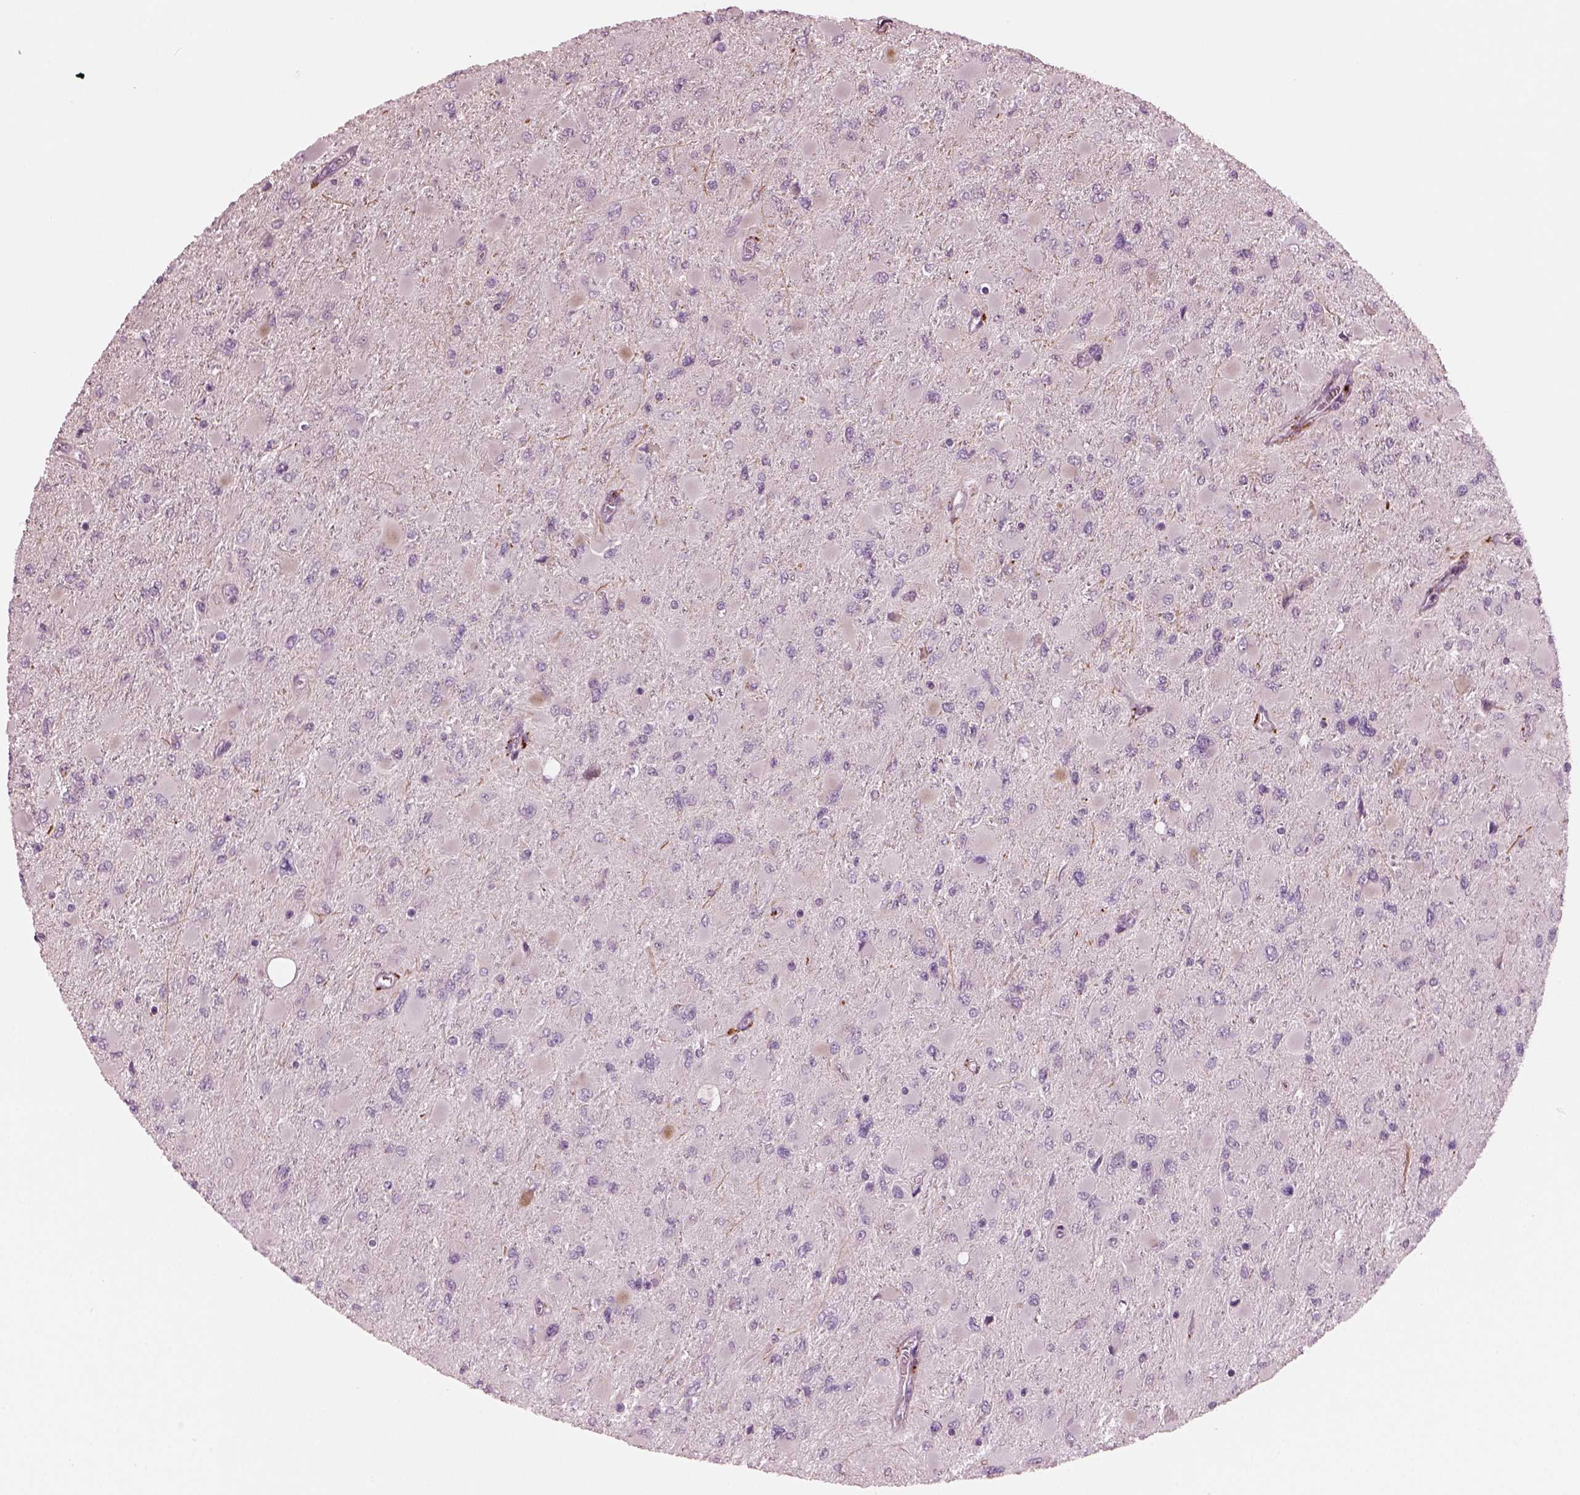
{"staining": {"intensity": "negative", "quantity": "none", "location": "none"}, "tissue": "glioma", "cell_type": "Tumor cells", "image_type": "cancer", "snomed": [{"axis": "morphology", "description": "Glioma, malignant, High grade"}, {"axis": "topography", "description": "Cerebral cortex"}], "caption": "Image shows no protein staining in tumor cells of high-grade glioma (malignant) tissue. (Stains: DAB (3,3'-diaminobenzidine) immunohistochemistry with hematoxylin counter stain, Microscopy: brightfield microscopy at high magnification).", "gene": "SLAMF8", "patient": {"sex": "female", "age": 36}}